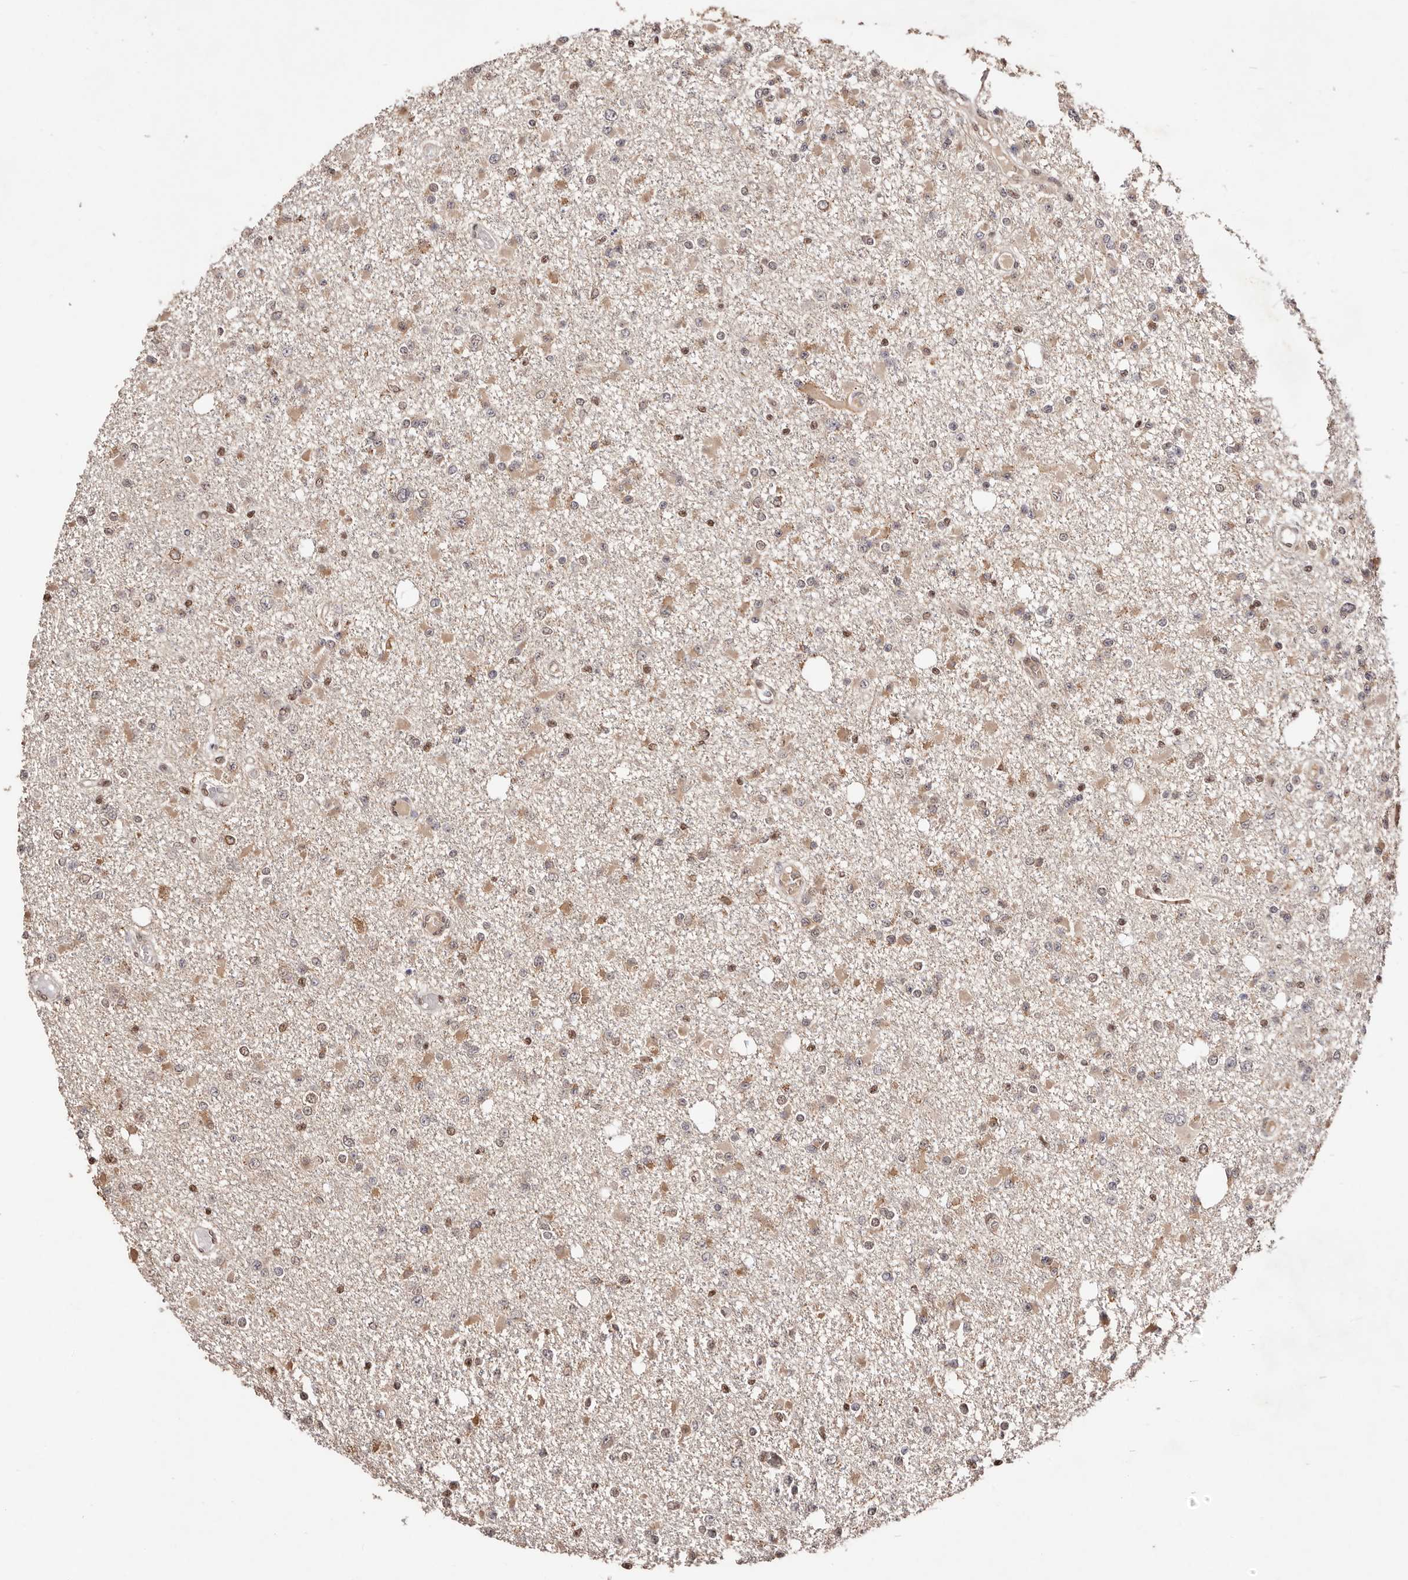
{"staining": {"intensity": "moderate", "quantity": "25%-75%", "location": "nuclear"}, "tissue": "glioma", "cell_type": "Tumor cells", "image_type": "cancer", "snomed": [{"axis": "morphology", "description": "Glioma, malignant, Low grade"}, {"axis": "topography", "description": "Brain"}], "caption": "Protein expression analysis of human glioma reveals moderate nuclear expression in about 25%-75% of tumor cells.", "gene": "BICRAL", "patient": {"sex": "female", "age": 22}}